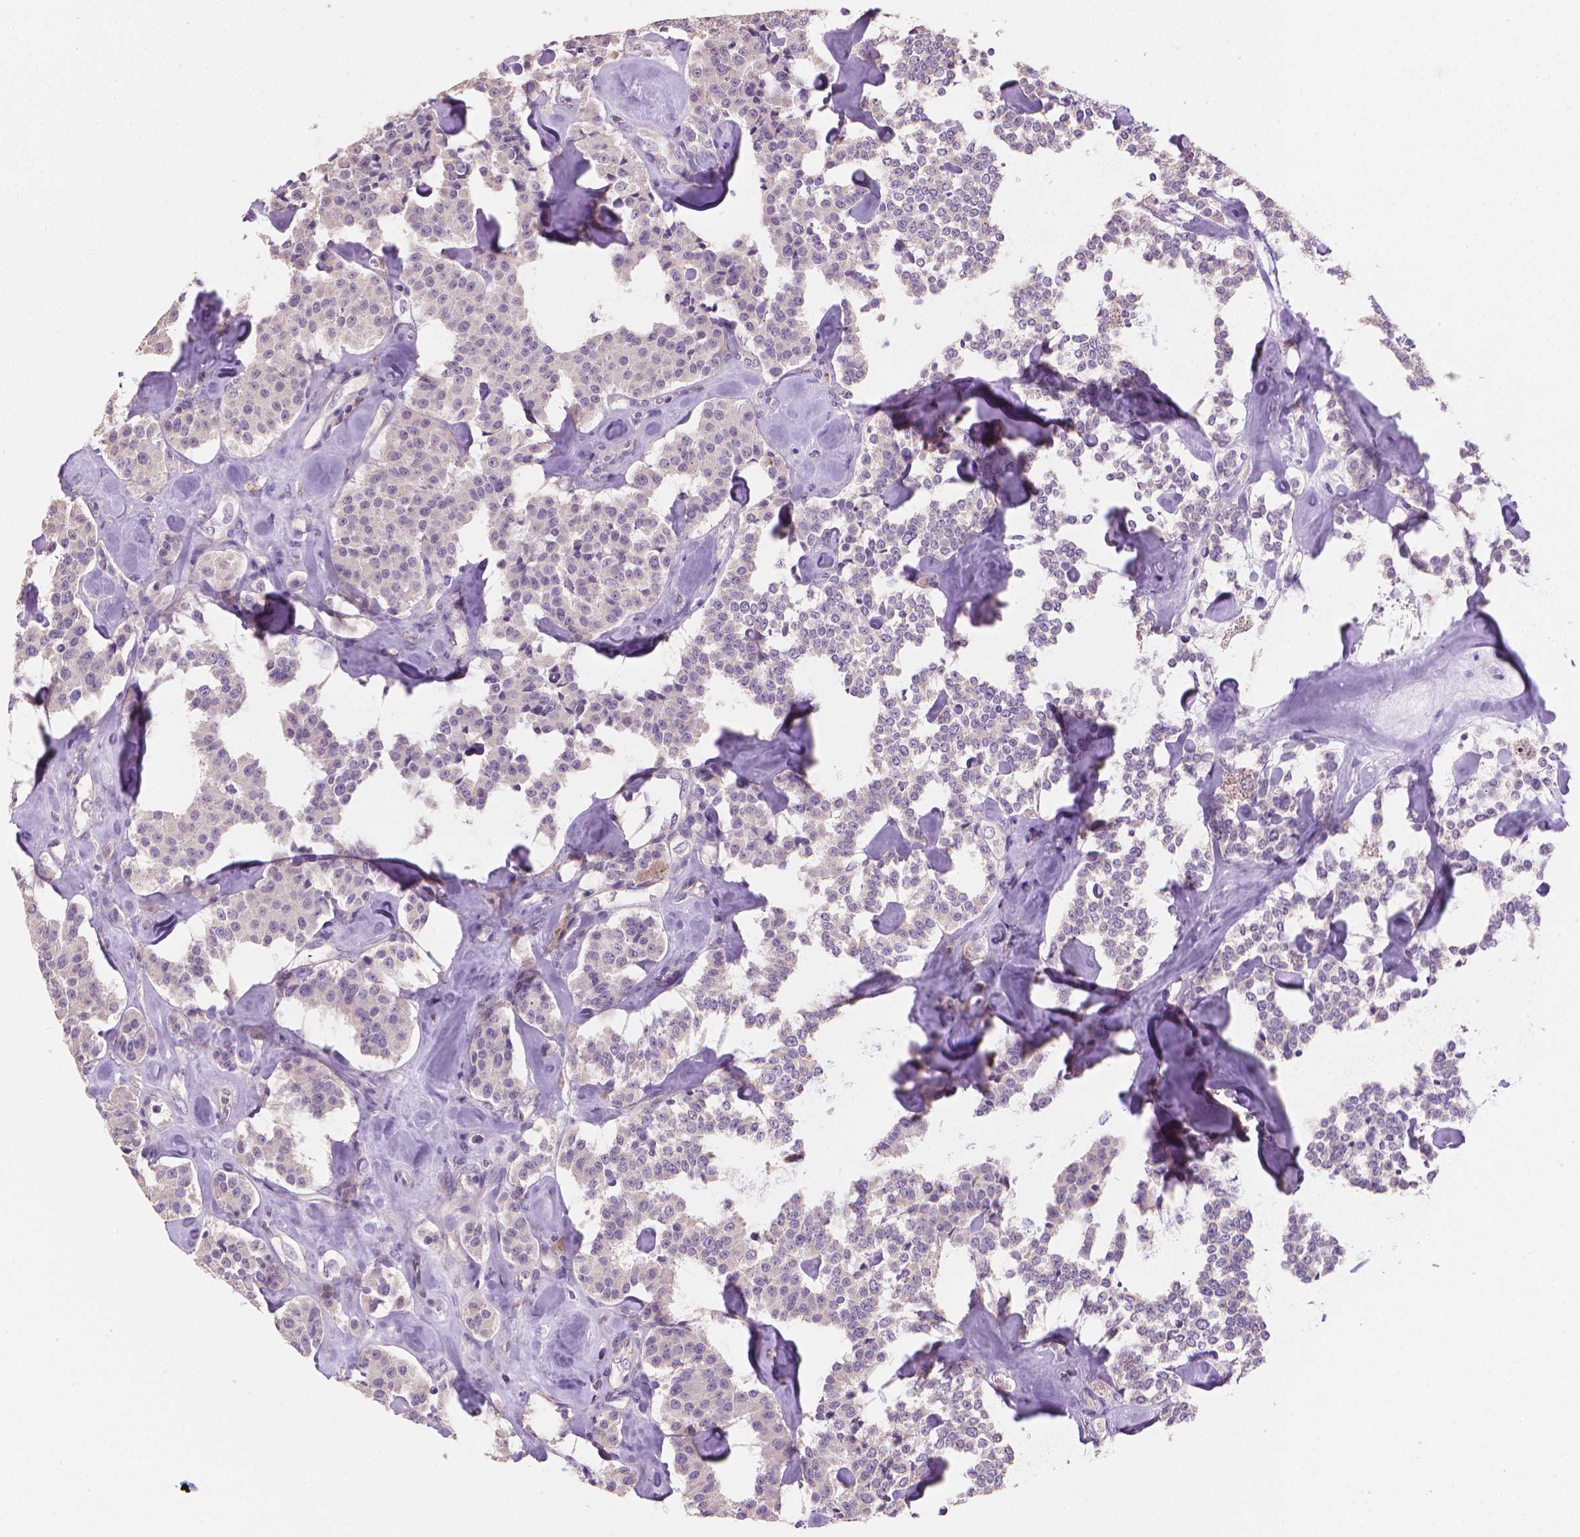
{"staining": {"intensity": "negative", "quantity": "none", "location": "none"}, "tissue": "carcinoid", "cell_type": "Tumor cells", "image_type": "cancer", "snomed": [{"axis": "morphology", "description": "Carcinoid, malignant, NOS"}, {"axis": "topography", "description": "Pancreas"}], "caption": "Immunohistochemistry (IHC) of carcinoid demonstrates no positivity in tumor cells.", "gene": "CATIP", "patient": {"sex": "male", "age": 41}}